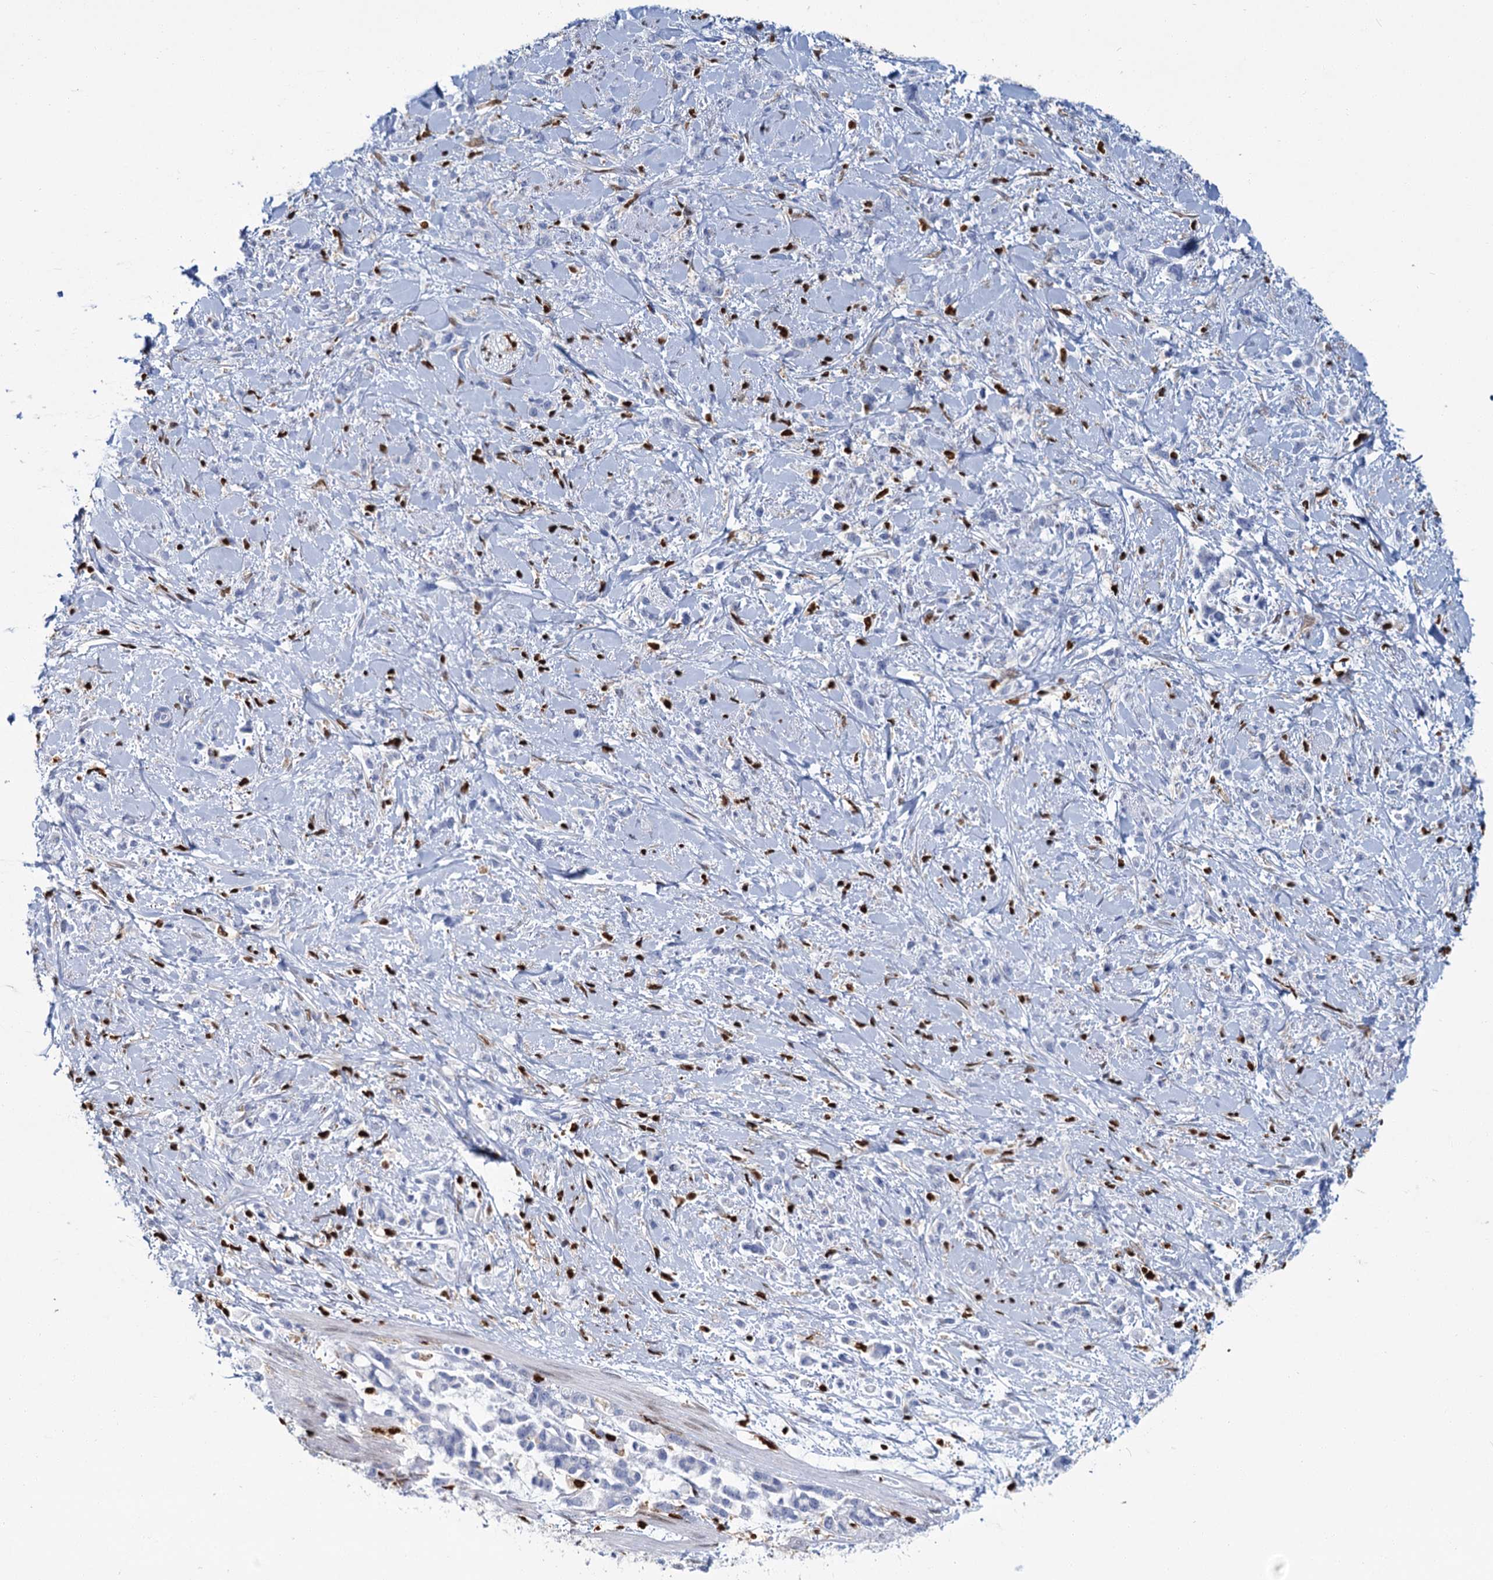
{"staining": {"intensity": "negative", "quantity": "none", "location": "none"}, "tissue": "stomach cancer", "cell_type": "Tumor cells", "image_type": "cancer", "snomed": [{"axis": "morphology", "description": "Adenocarcinoma, NOS"}, {"axis": "topography", "description": "Stomach"}], "caption": "Immunohistochemical staining of human stomach cancer reveals no significant staining in tumor cells.", "gene": "CELF2", "patient": {"sex": "female", "age": 60}}